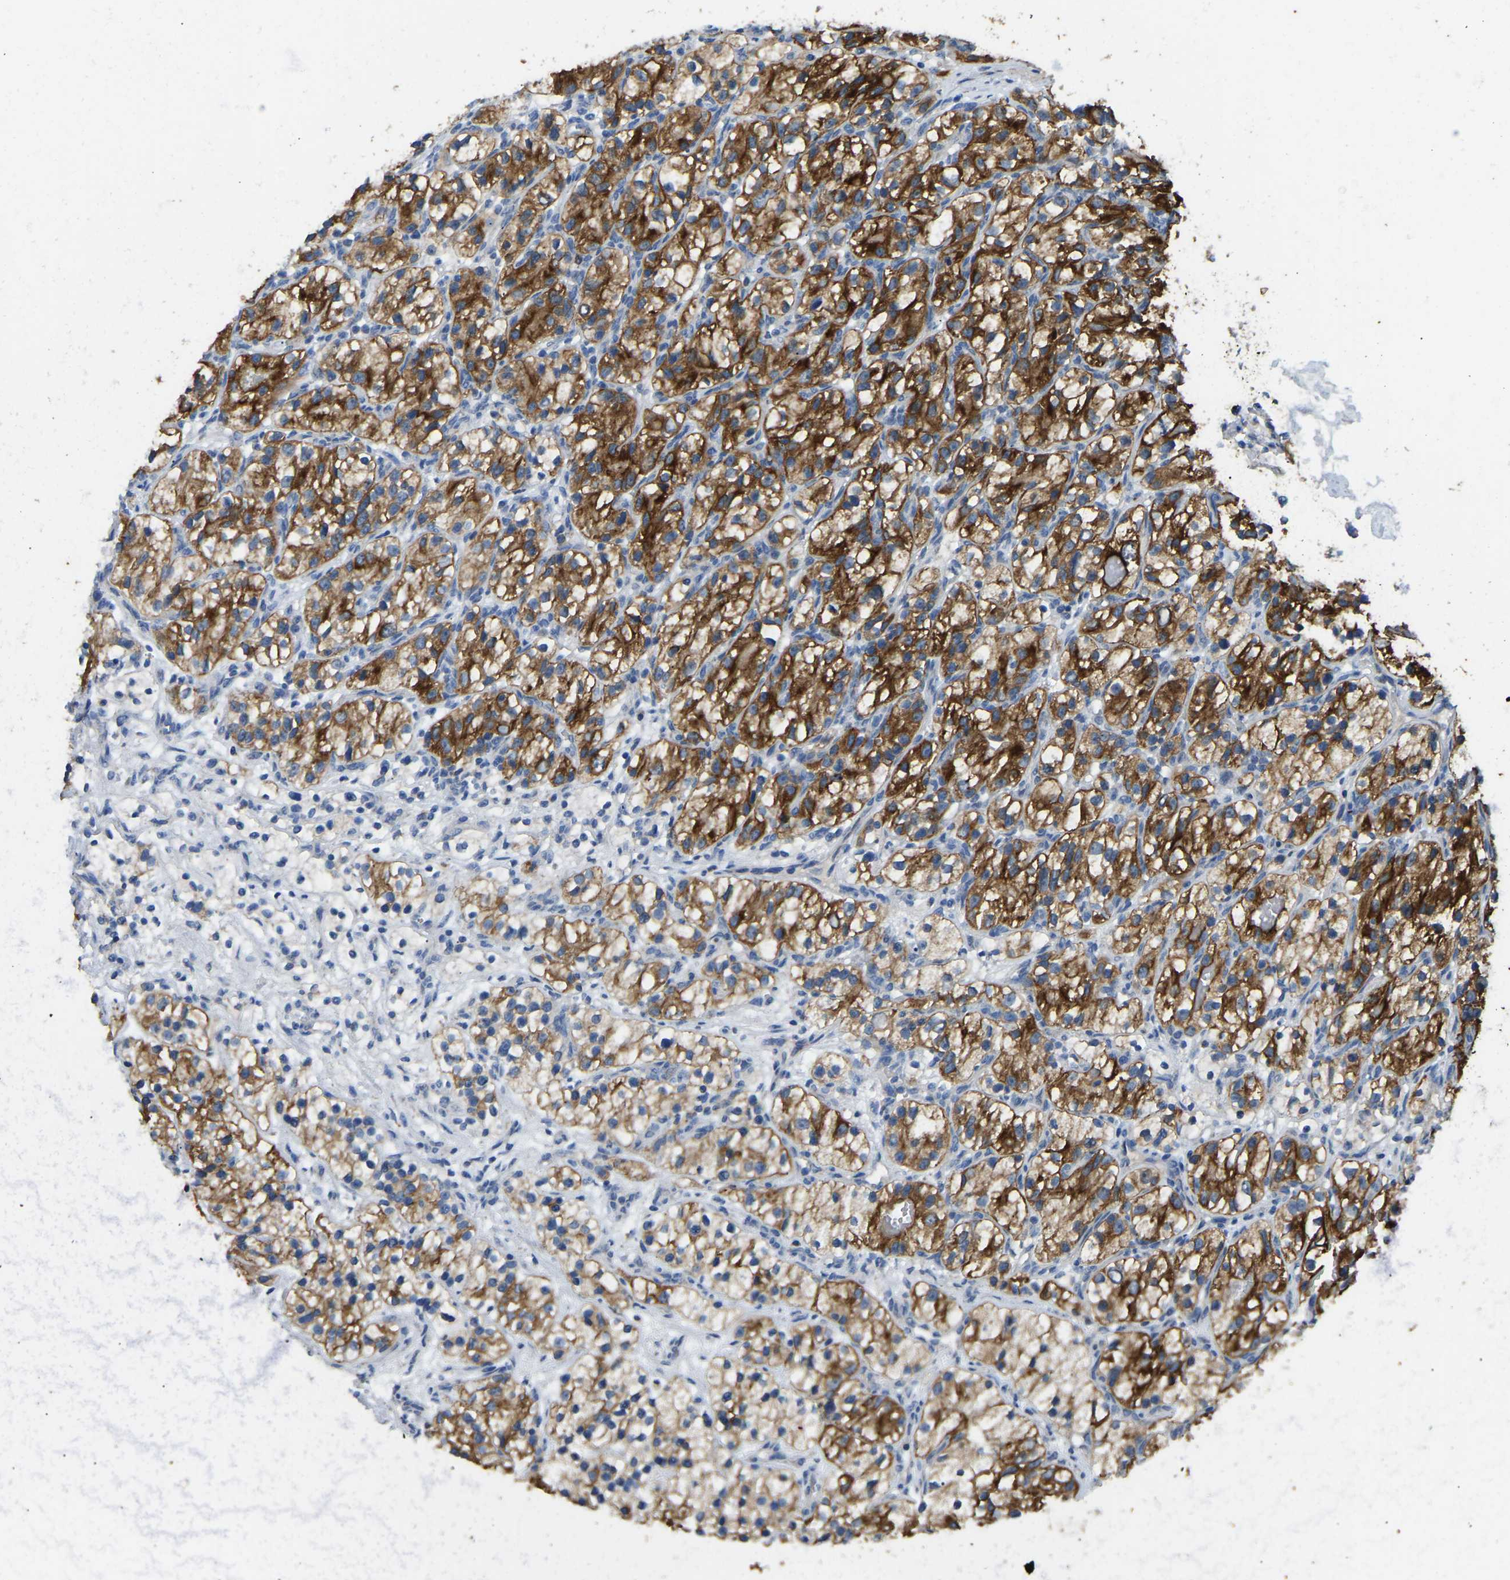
{"staining": {"intensity": "strong", "quantity": "25%-75%", "location": "cytoplasmic/membranous"}, "tissue": "renal cancer", "cell_type": "Tumor cells", "image_type": "cancer", "snomed": [{"axis": "morphology", "description": "Adenocarcinoma, NOS"}, {"axis": "topography", "description": "Kidney"}], "caption": "Protein expression analysis of renal cancer (adenocarcinoma) exhibits strong cytoplasmic/membranous staining in approximately 25%-75% of tumor cells.", "gene": "ZNF200", "patient": {"sex": "female", "age": 57}}